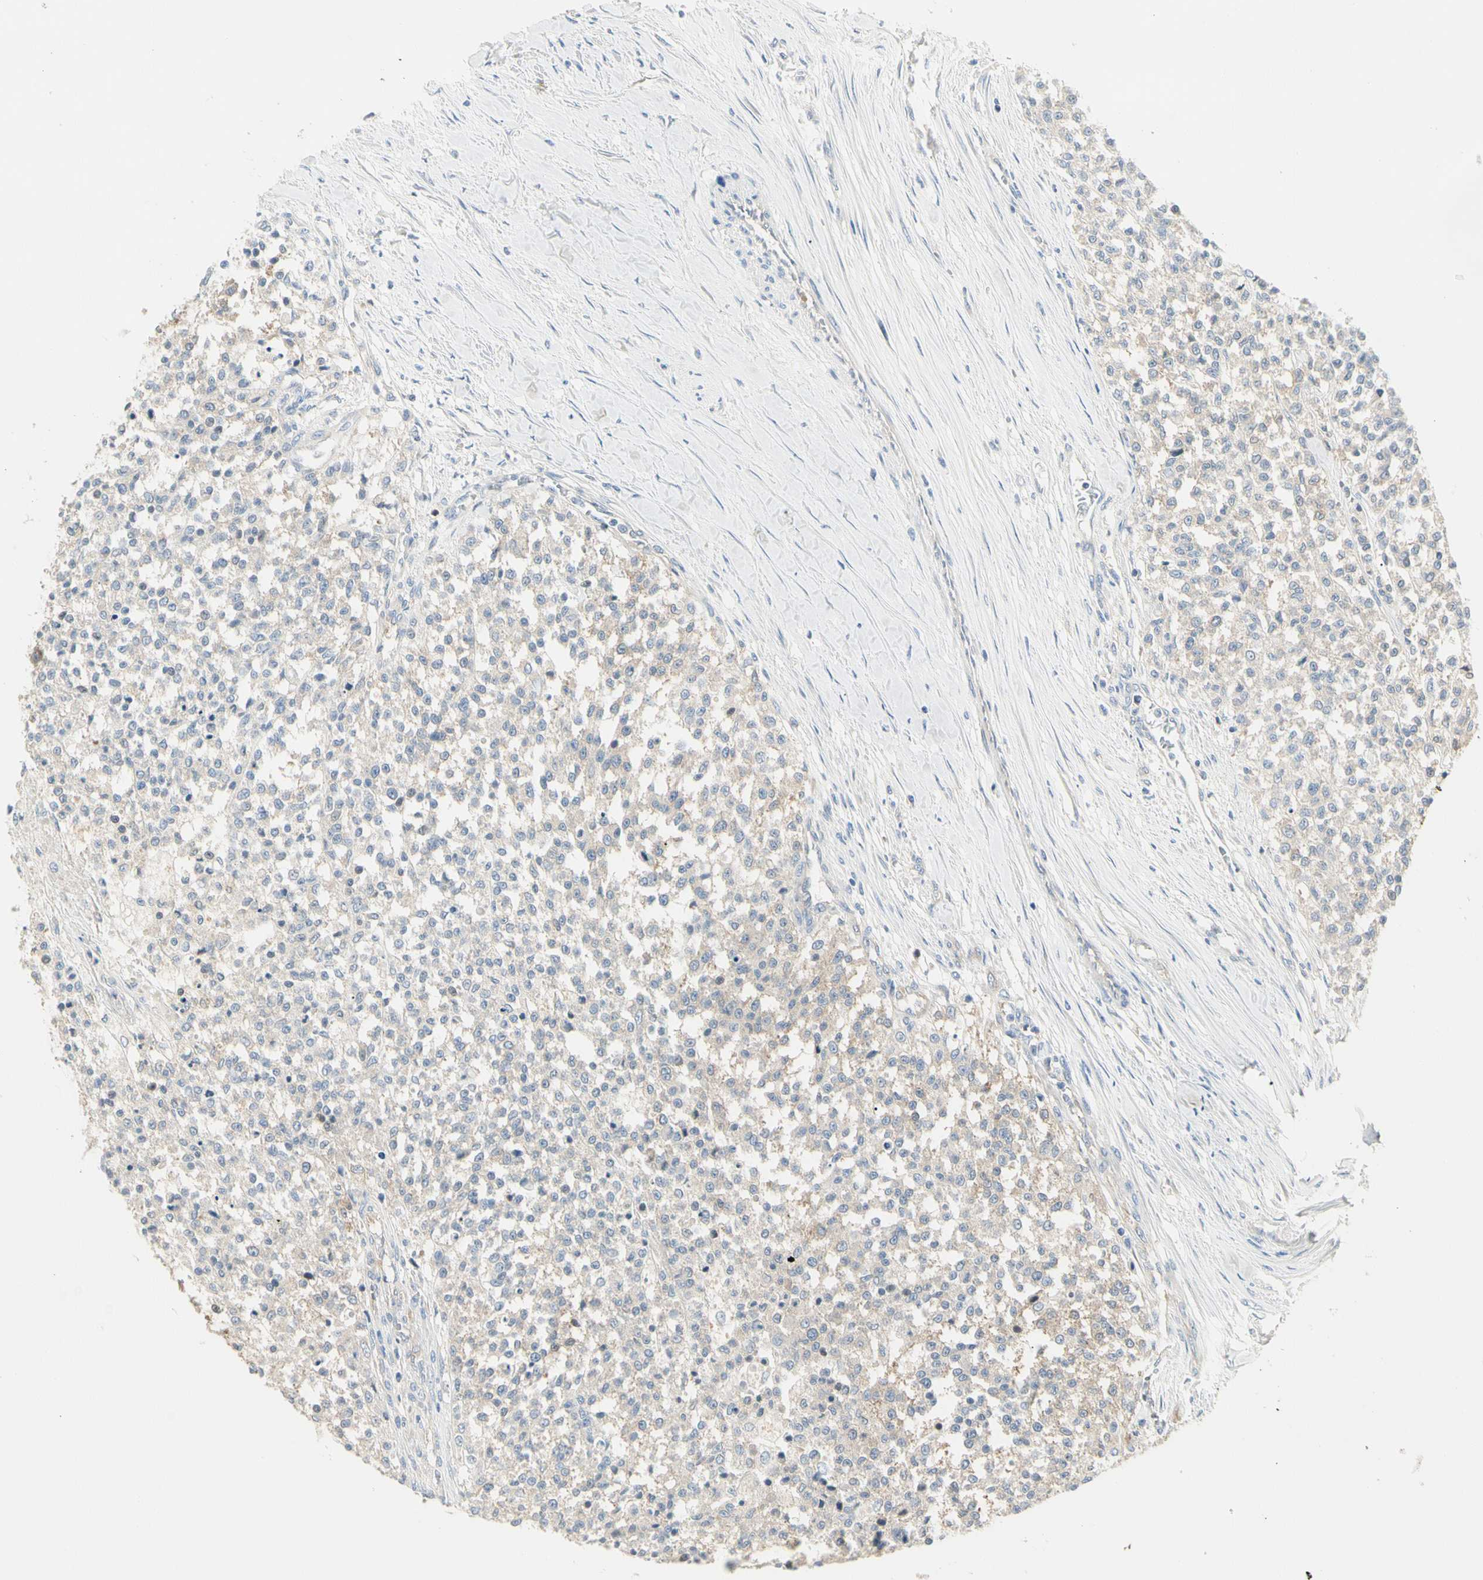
{"staining": {"intensity": "weak", "quantity": ">75%", "location": "cytoplasmic/membranous"}, "tissue": "testis cancer", "cell_type": "Tumor cells", "image_type": "cancer", "snomed": [{"axis": "morphology", "description": "Seminoma, NOS"}, {"axis": "topography", "description": "Testis"}], "caption": "Brown immunohistochemical staining in human testis seminoma exhibits weak cytoplasmic/membranous staining in about >75% of tumor cells.", "gene": "NFKB2", "patient": {"sex": "male", "age": 59}}